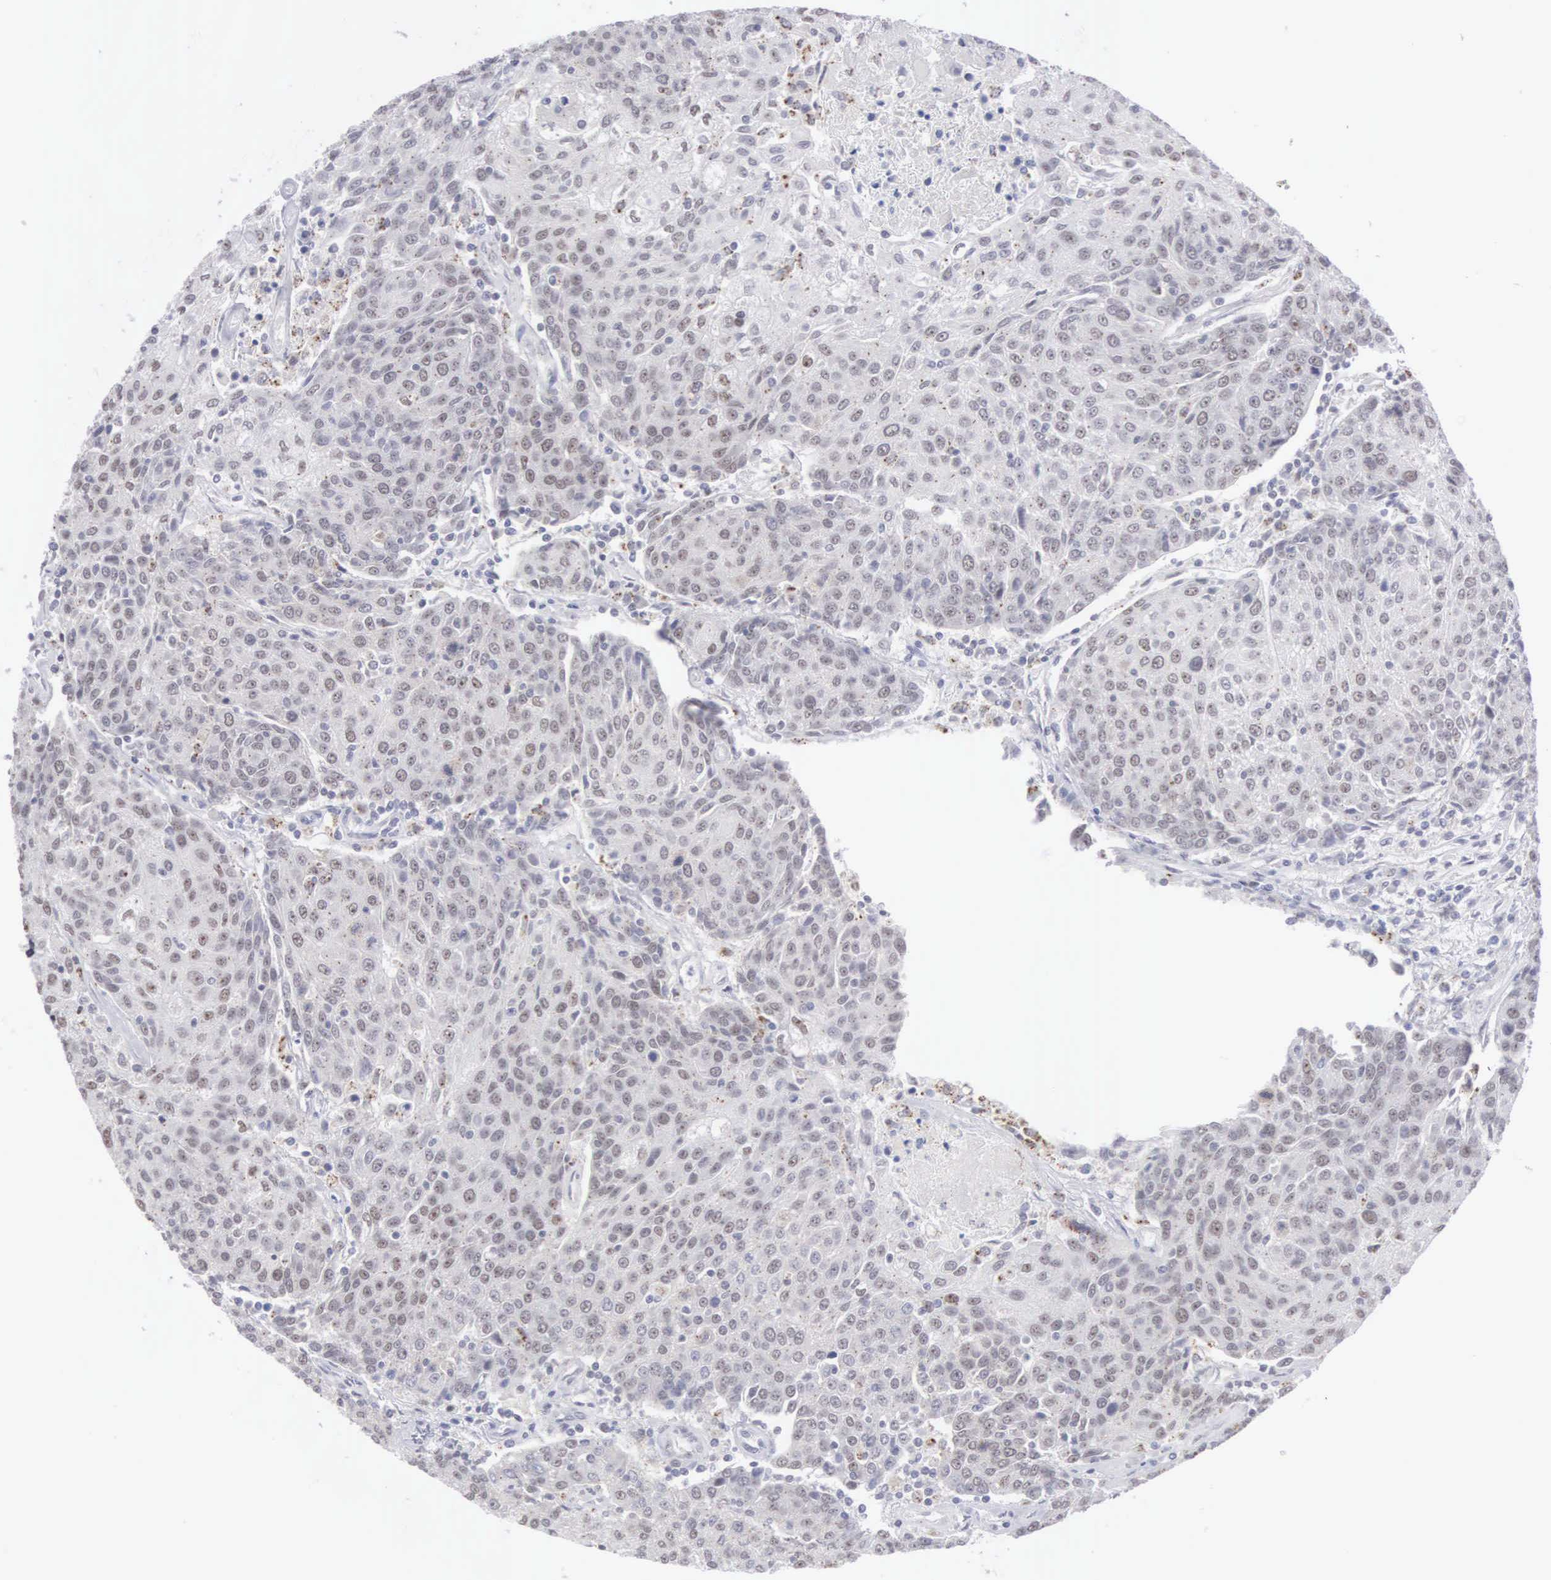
{"staining": {"intensity": "weak", "quantity": "<25%", "location": "nuclear"}, "tissue": "urothelial cancer", "cell_type": "Tumor cells", "image_type": "cancer", "snomed": [{"axis": "morphology", "description": "Urothelial carcinoma, High grade"}, {"axis": "topography", "description": "Urinary bladder"}], "caption": "This is a micrograph of immunohistochemistry (IHC) staining of urothelial carcinoma (high-grade), which shows no expression in tumor cells. Brightfield microscopy of immunohistochemistry stained with DAB (brown) and hematoxylin (blue), captured at high magnification.", "gene": "MNAT1", "patient": {"sex": "female", "age": 85}}